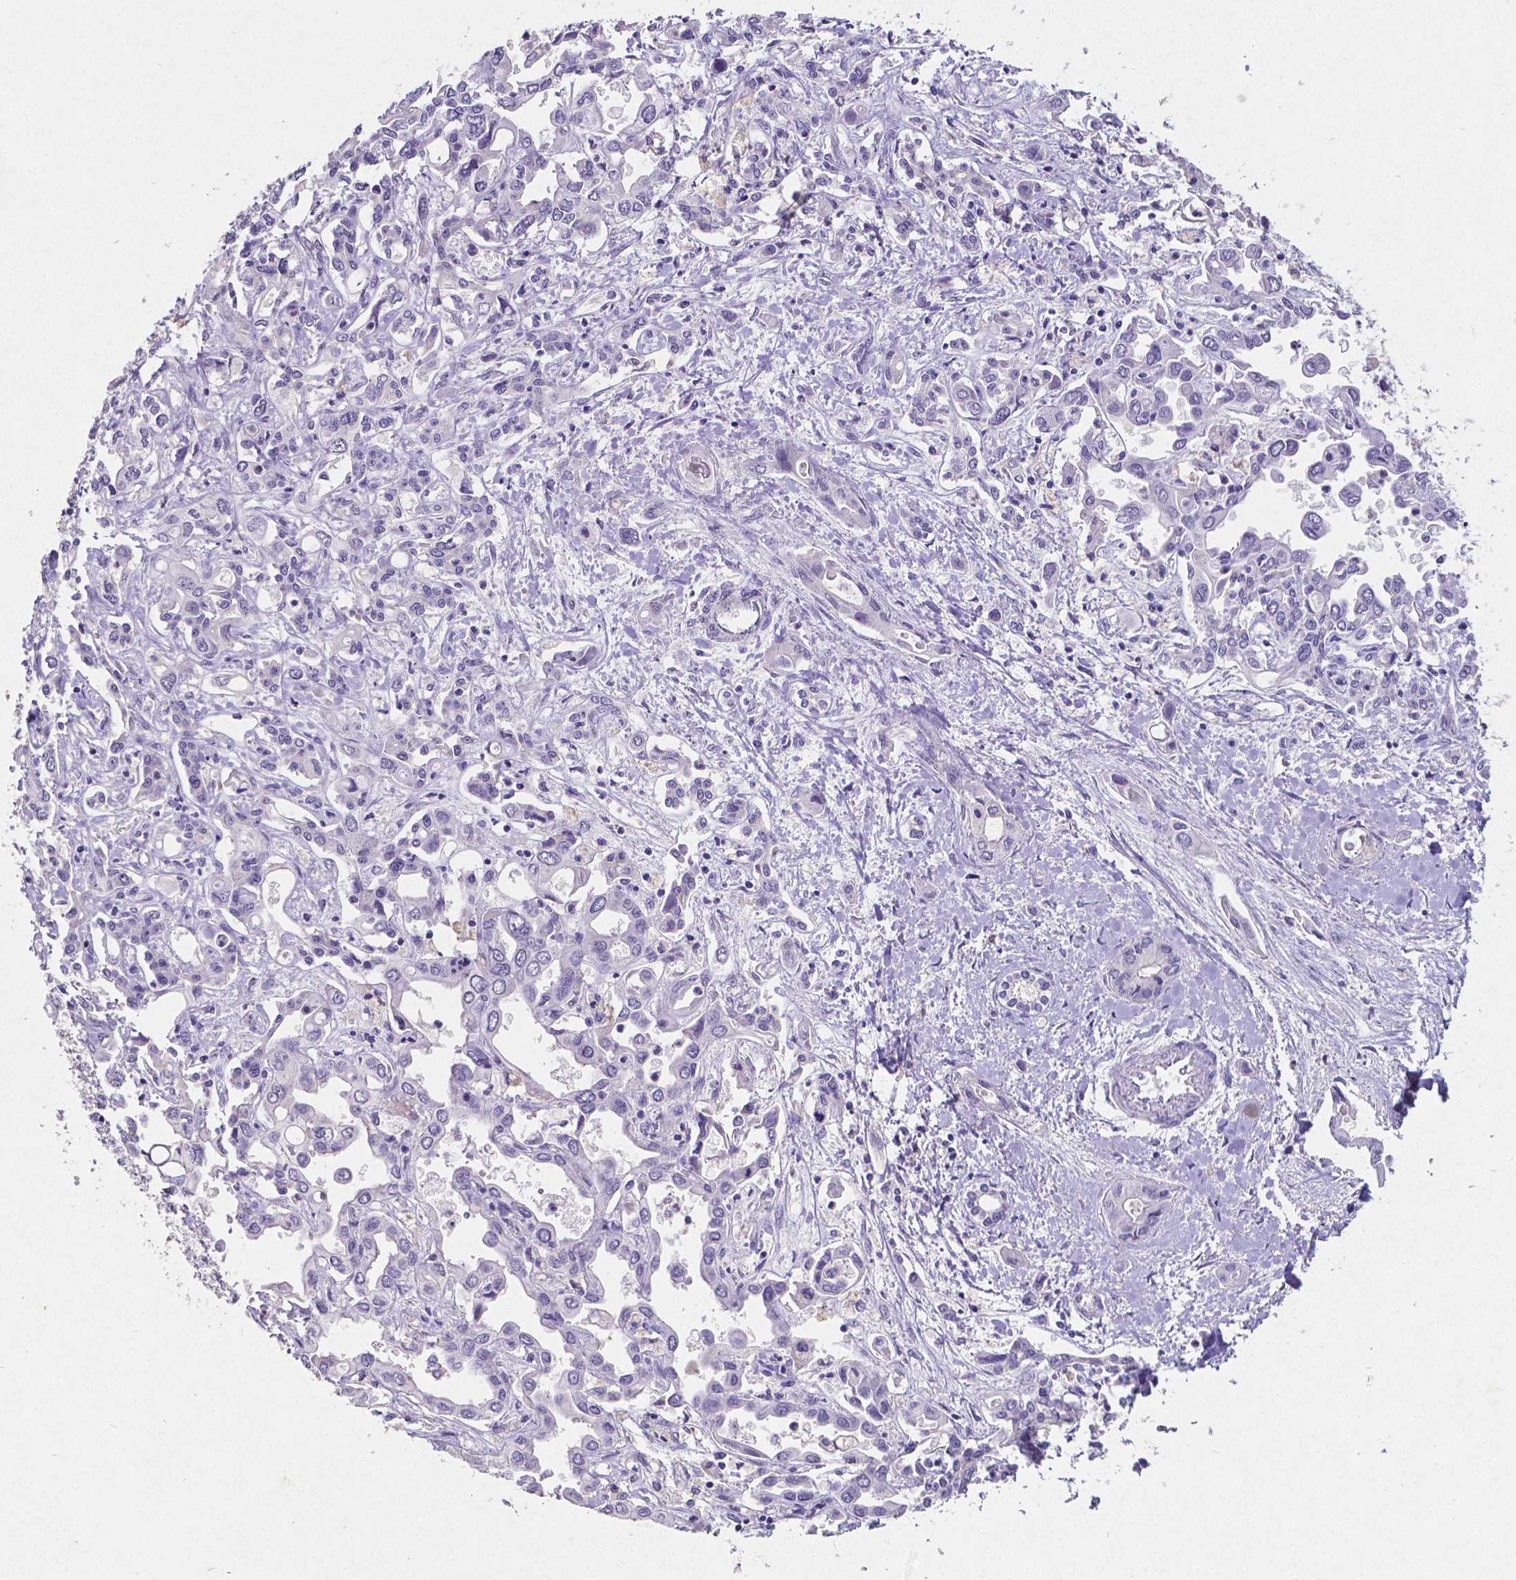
{"staining": {"intensity": "negative", "quantity": "none", "location": "none"}, "tissue": "liver cancer", "cell_type": "Tumor cells", "image_type": "cancer", "snomed": [{"axis": "morphology", "description": "Cholangiocarcinoma"}, {"axis": "topography", "description": "Liver"}], "caption": "This is an immunohistochemistry (IHC) micrograph of liver cancer. There is no staining in tumor cells.", "gene": "SATB2", "patient": {"sex": "female", "age": 64}}